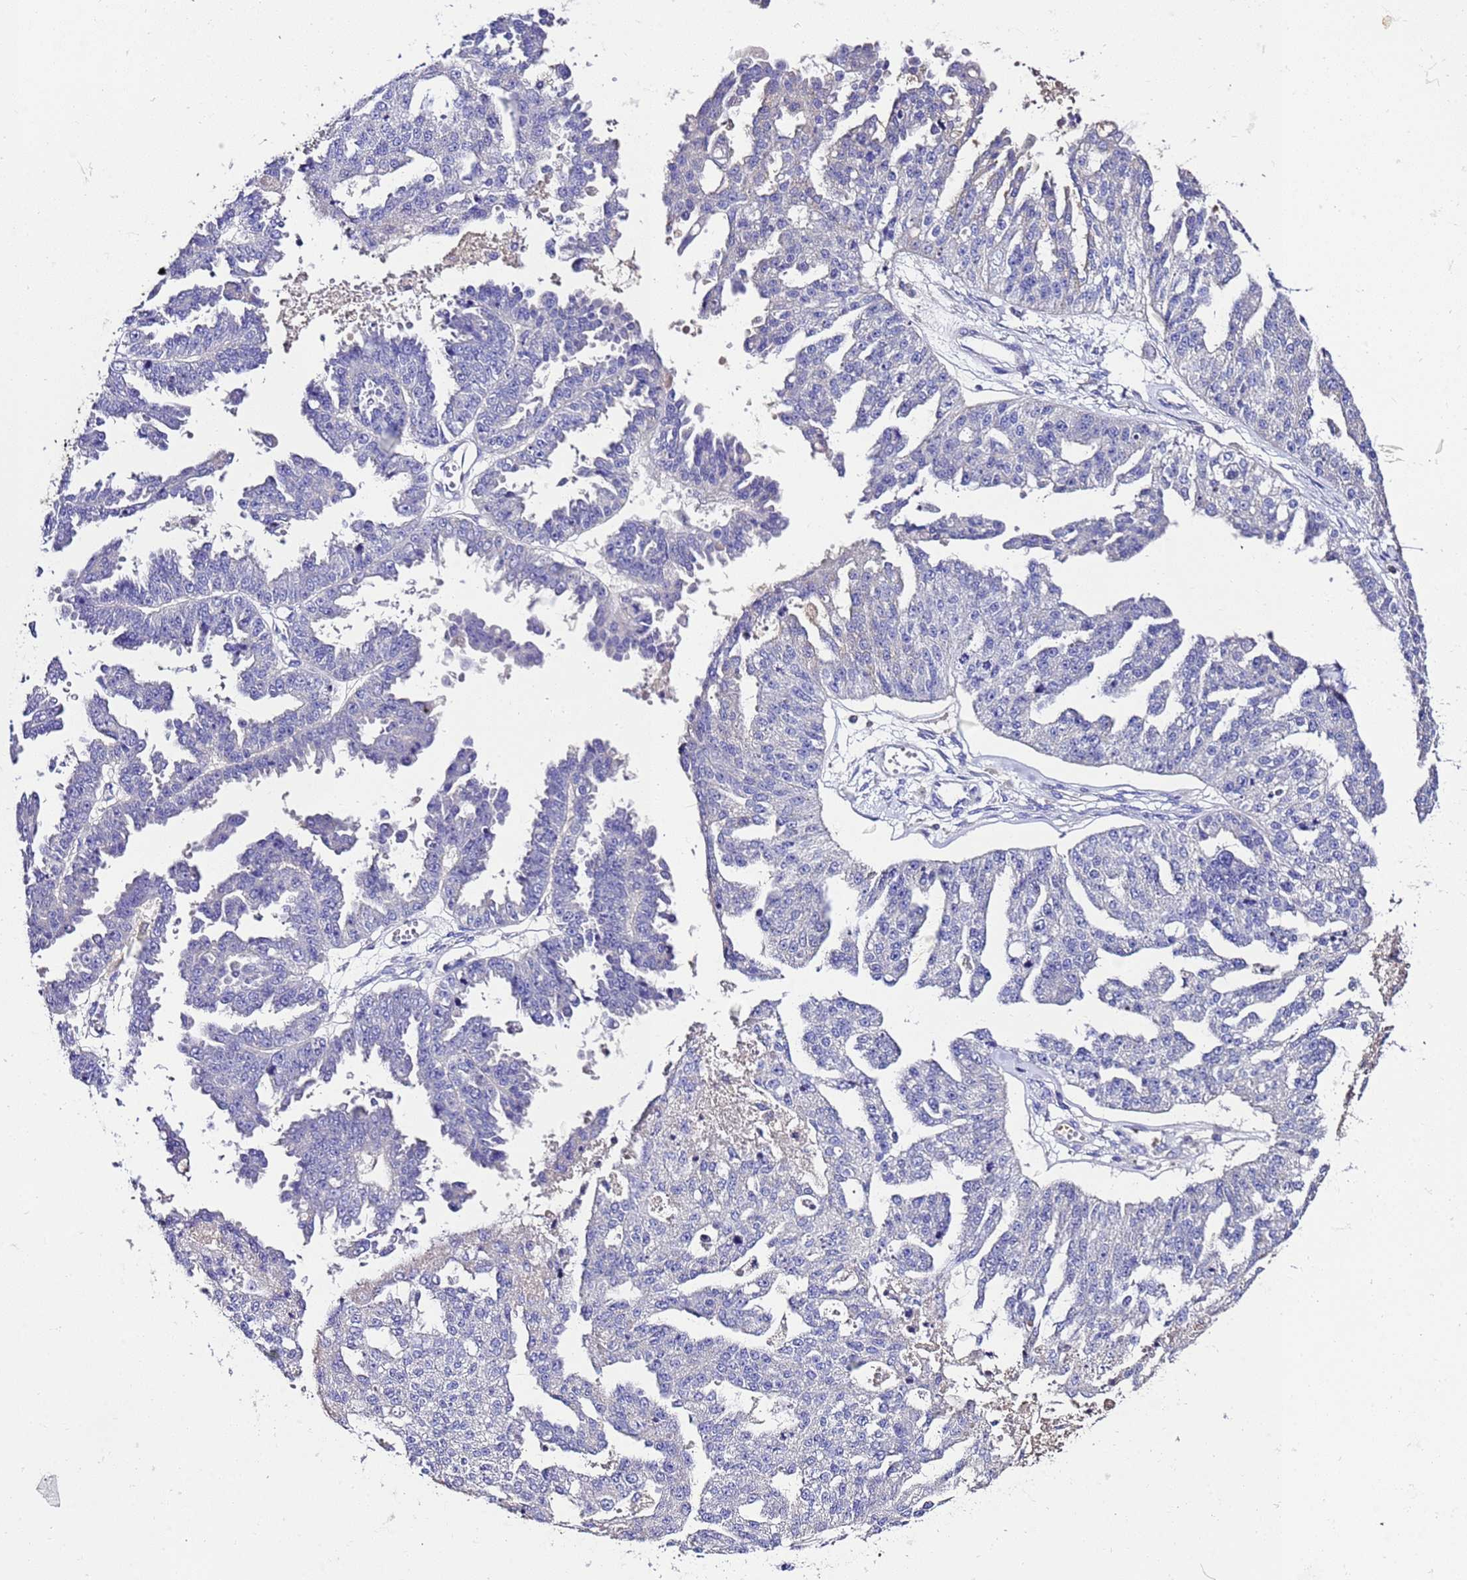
{"staining": {"intensity": "negative", "quantity": "none", "location": "none"}, "tissue": "ovarian cancer", "cell_type": "Tumor cells", "image_type": "cancer", "snomed": [{"axis": "morphology", "description": "Cystadenocarcinoma, serous, NOS"}, {"axis": "topography", "description": "Ovary"}], "caption": "Serous cystadenocarcinoma (ovarian) stained for a protein using IHC exhibits no expression tumor cells.", "gene": "UGT2A1", "patient": {"sex": "female", "age": 58}}